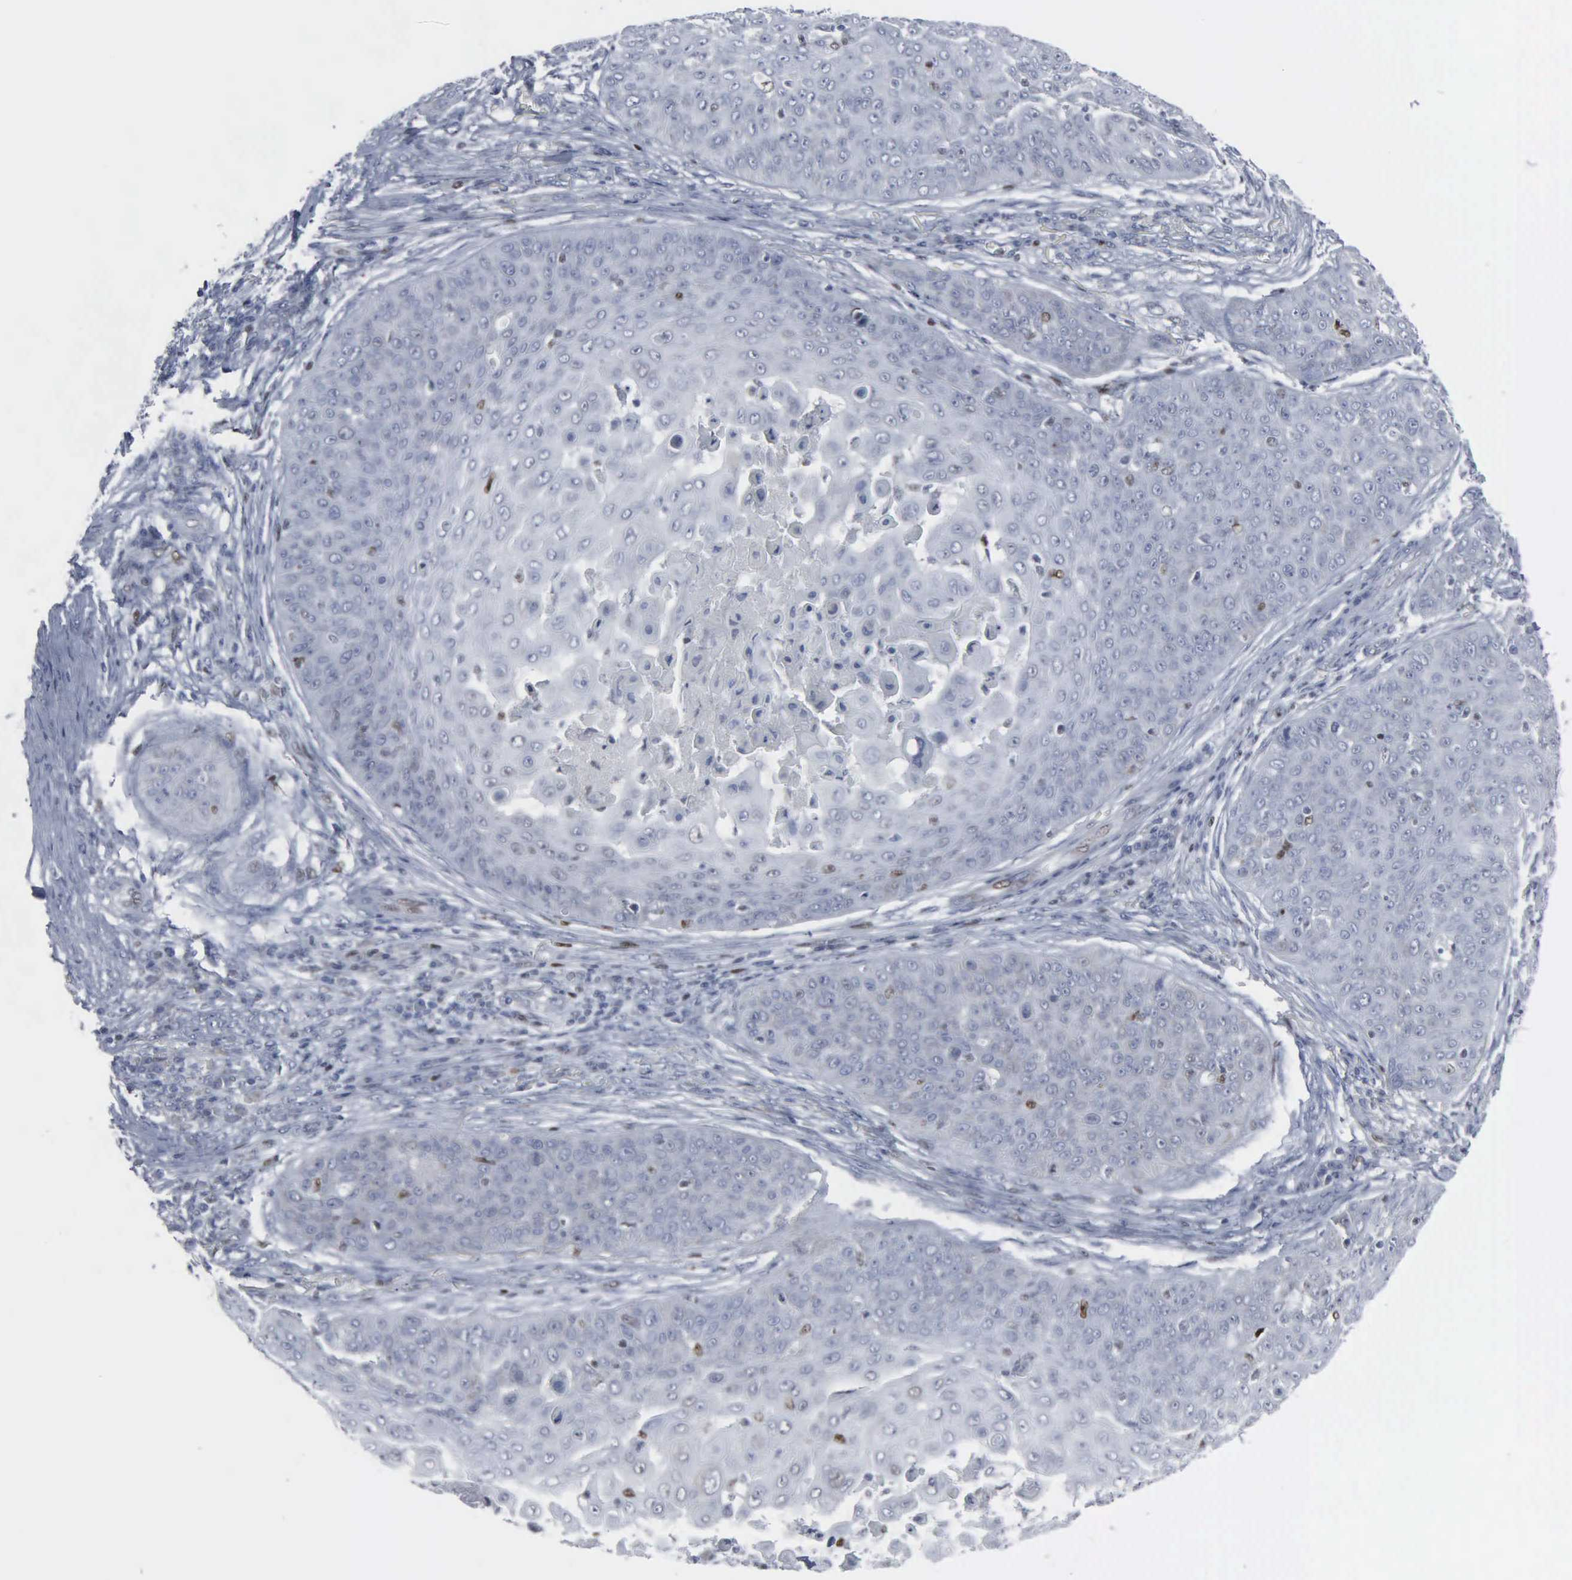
{"staining": {"intensity": "weak", "quantity": "<25%", "location": "nuclear"}, "tissue": "skin cancer", "cell_type": "Tumor cells", "image_type": "cancer", "snomed": [{"axis": "morphology", "description": "Squamous cell carcinoma, NOS"}, {"axis": "topography", "description": "Skin"}], "caption": "IHC image of neoplastic tissue: skin cancer stained with DAB reveals no significant protein expression in tumor cells.", "gene": "CCND3", "patient": {"sex": "male", "age": 82}}